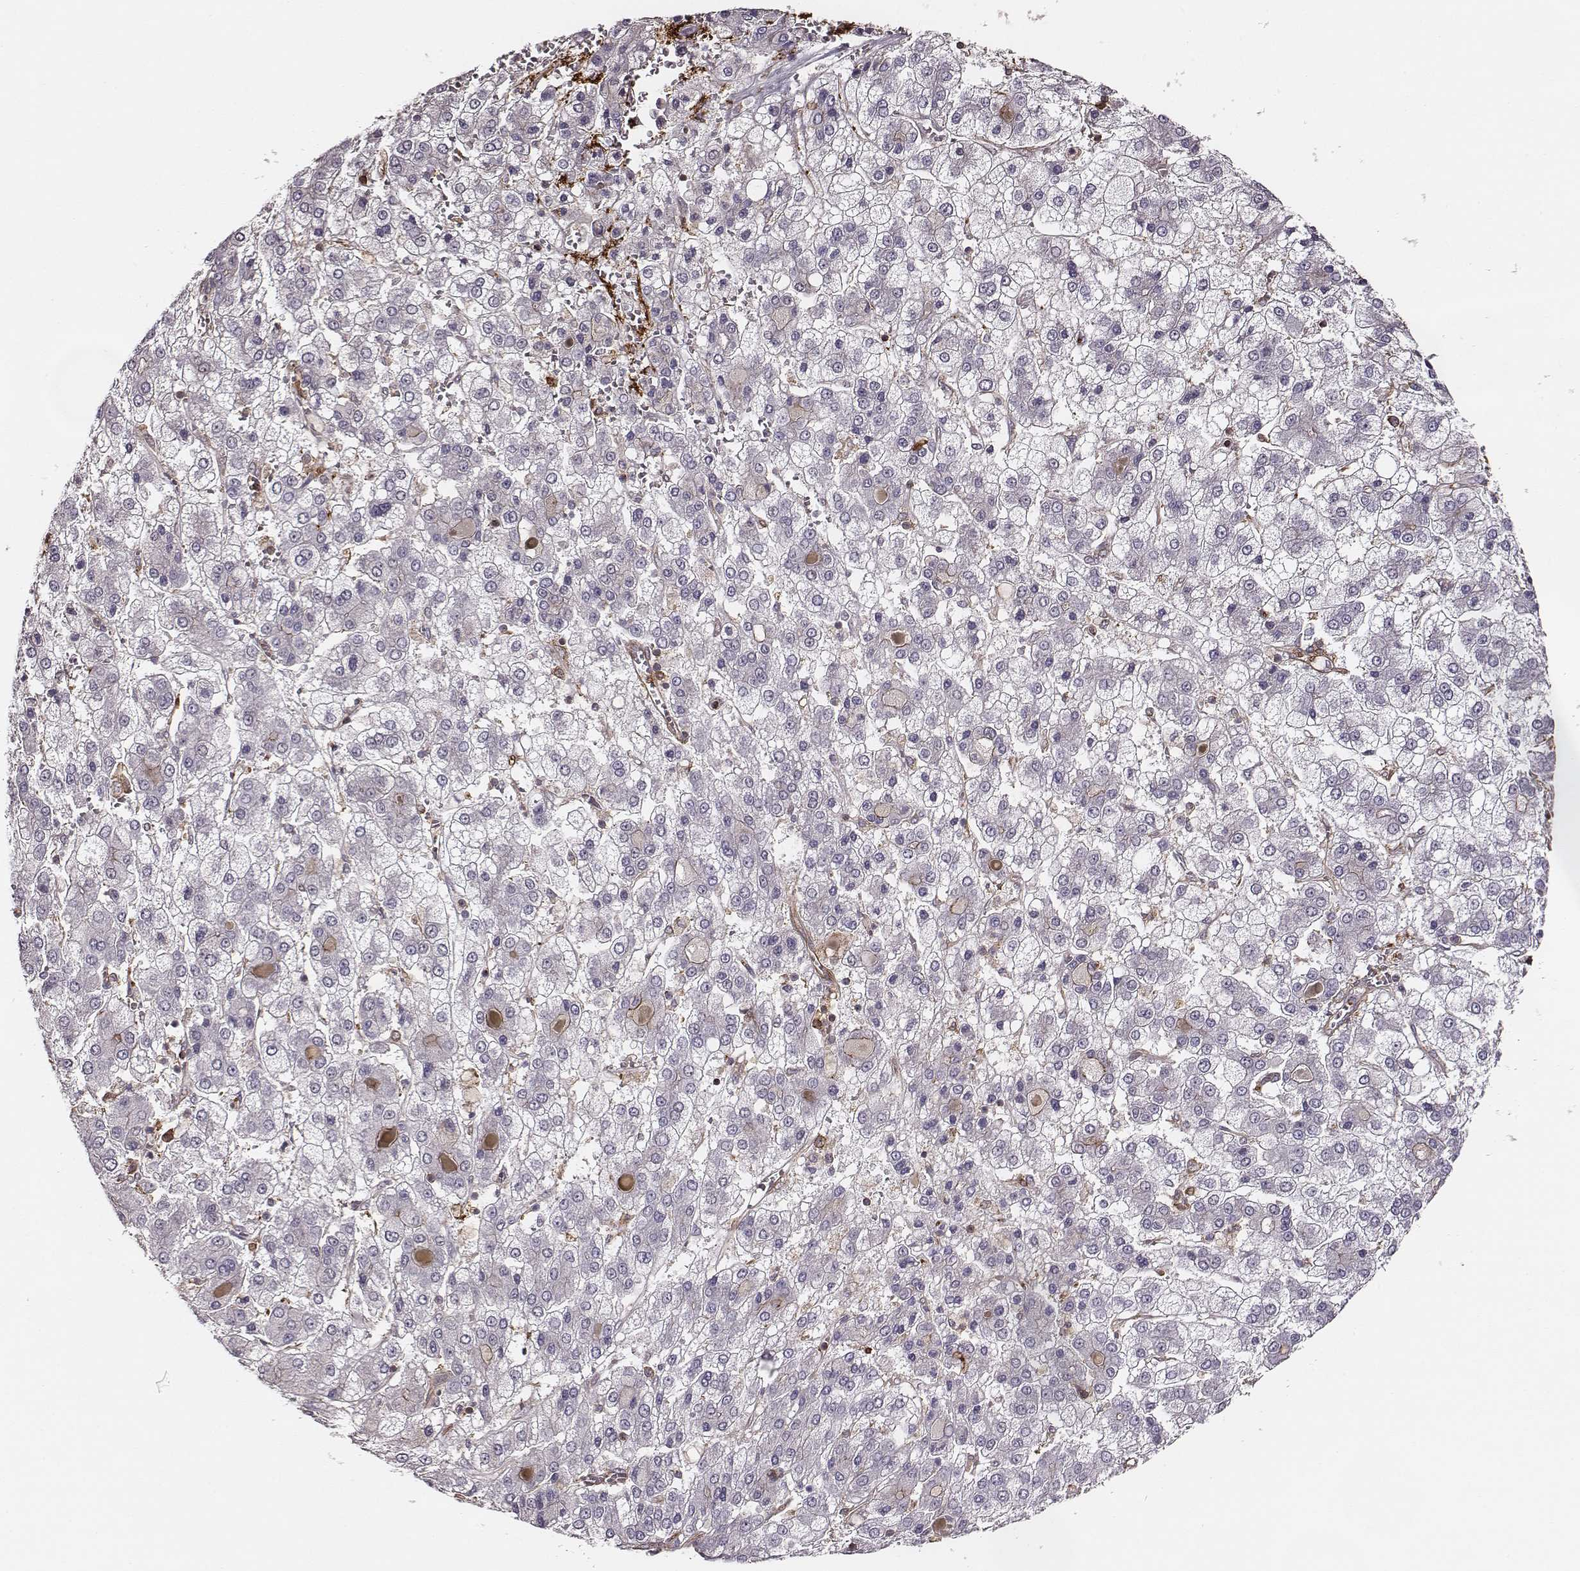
{"staining": {"intensity": "negative", "quantity": "none", "location": "none"}, "tissue": "liver cancer", "cell_type": "Tumor cells", "image_type": "cancer", "snomed": [{"axis": "morphology", "description": "Carcinoma, Hepatocellular, NOS"}, {"axis": "topography", "description": "Liver"}], "caption": "The immunohistochemistry histopathology image has no significant positivity in tumor cells of hepatocellular carcinoma (liver) tissue. The staining was performed using DAB (3,3'-diaminobenzidine) to visualize the protein expression in brown, while the nuclei were stained in blue with hematoxylin (Magnification: 20x).", "gene": "ZYX", "patient": {"sex": "male", "age": 73}}